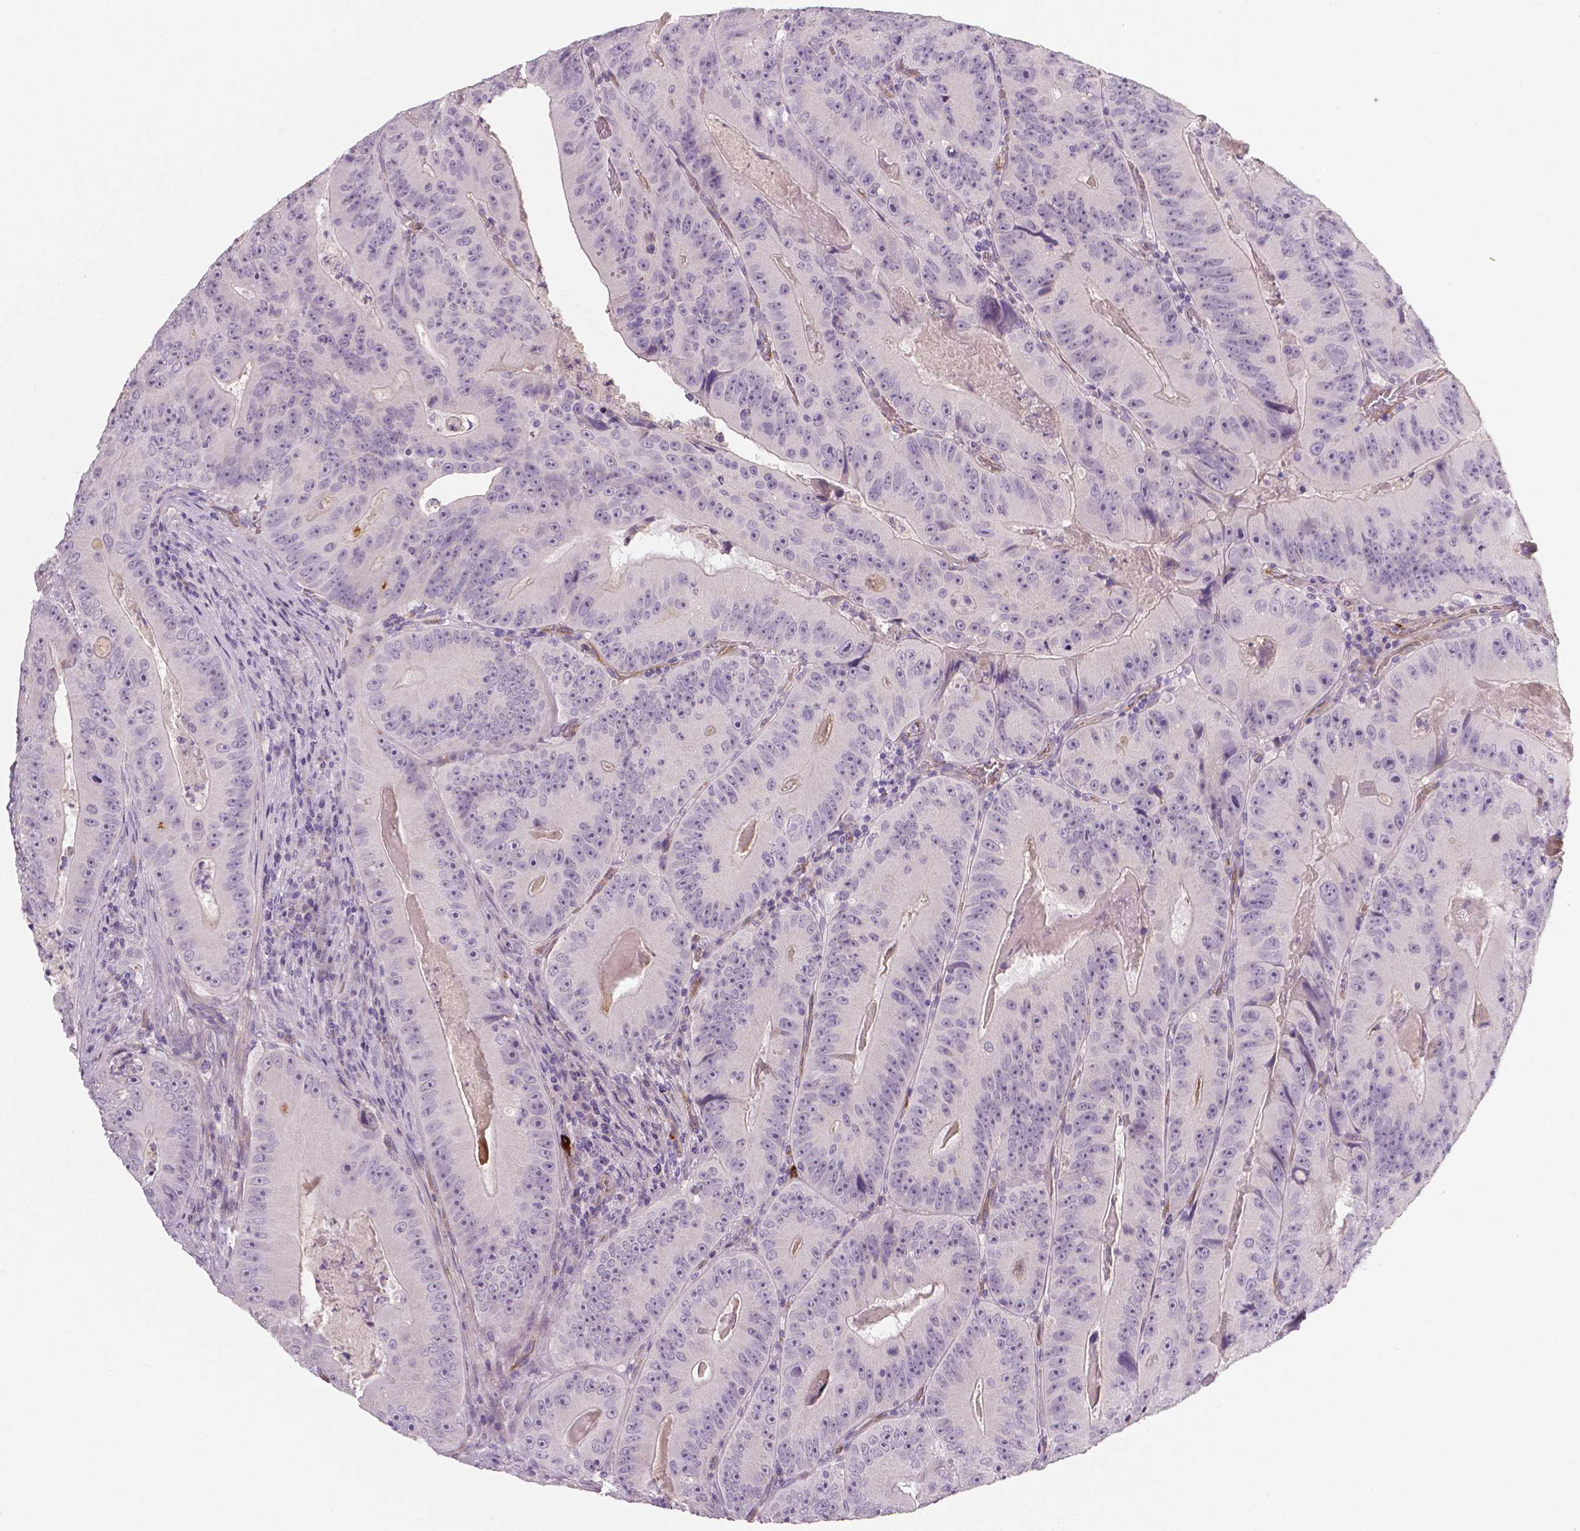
{"staining": {"intensity": "negative", "quantity": "none", "location": "none"}, "tissue": "colorectal cancer", "cell_type": "Tumor cells", "image_type": "cancer", "snomed": [{"axis": "morphology", "description": "Adenocarcinoma, NOS"}, {"axis": "topography", "description": "Colon"}], "caption": "Image shows no significant protein staining in tumor cells of colorectal adenocarcinoma.", "gene": "FLT1", "patient": {"sex": "female", "age": 86}}